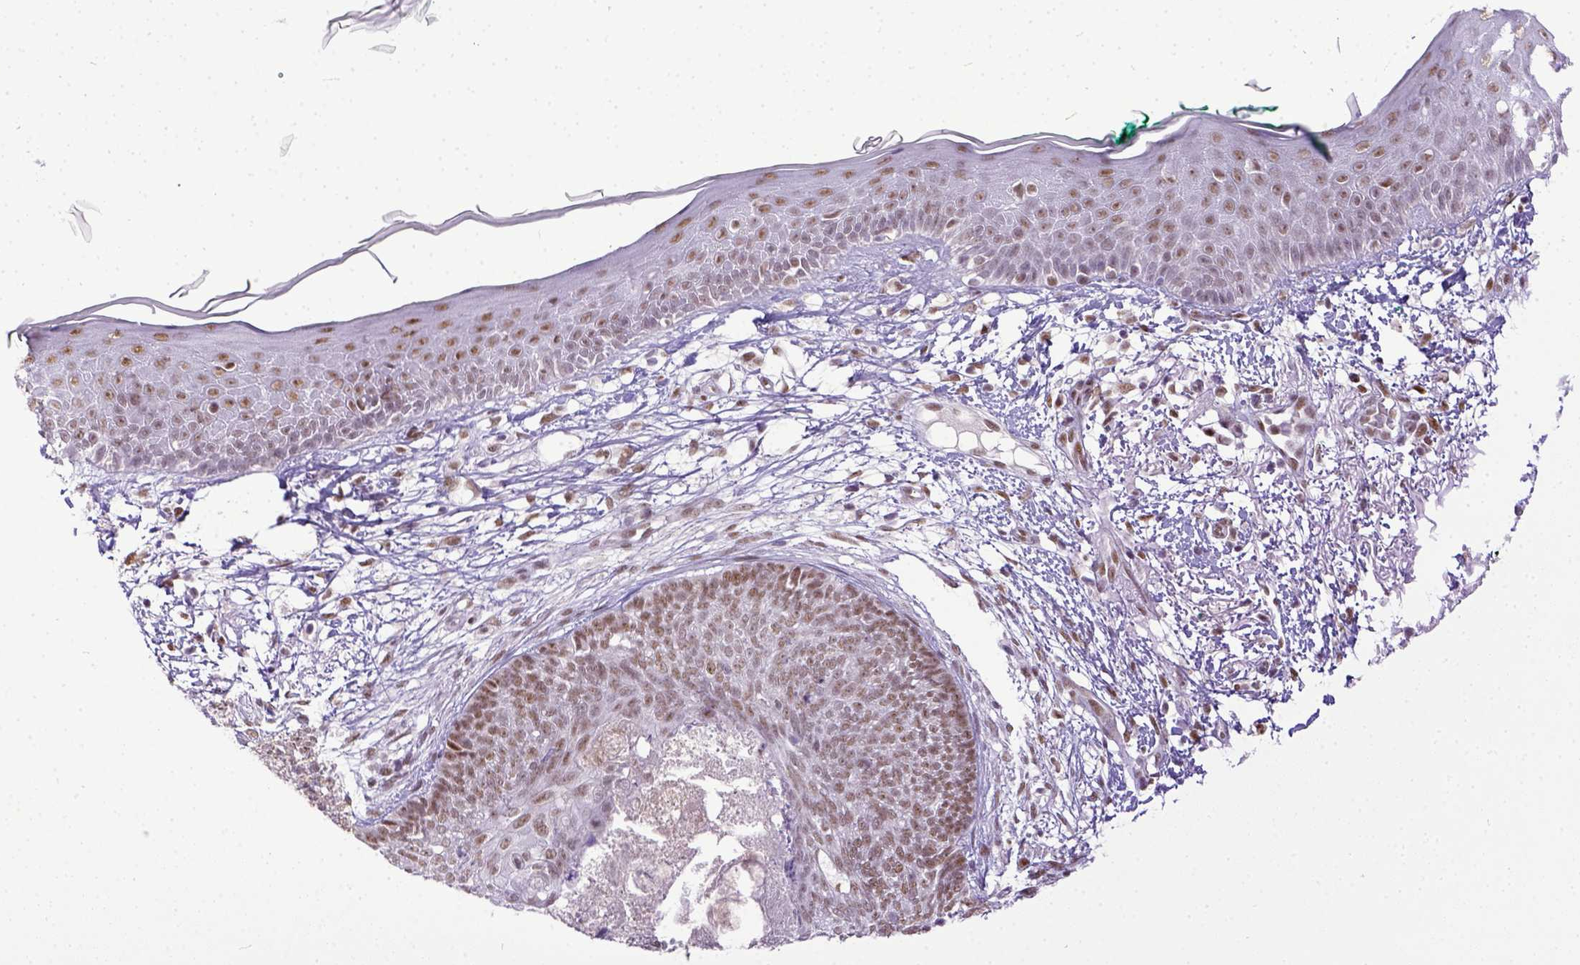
{"staining": {"intensity": "moderate", "quantity": ">75%", "location": "nuclear"}, "tissue": "skin cancer", "cell_type": "Tumor cells", "image_type": "cancer", "snomed": [{"axis": "morphology", "description": "Normal tissue, NOS"}, {"axis": "morphology", "description": "Basal cell carcinoma"}, {"axis": "topography", "description": "Skin"}], "caption": "Human basal cell carcinoma (skin) stained for a protein (brown) reveals moderate nuclear positive staining in about >75% of tumor cells.", "gene": "ERCC1", "patient": {"sex": "male", "age": 84}}